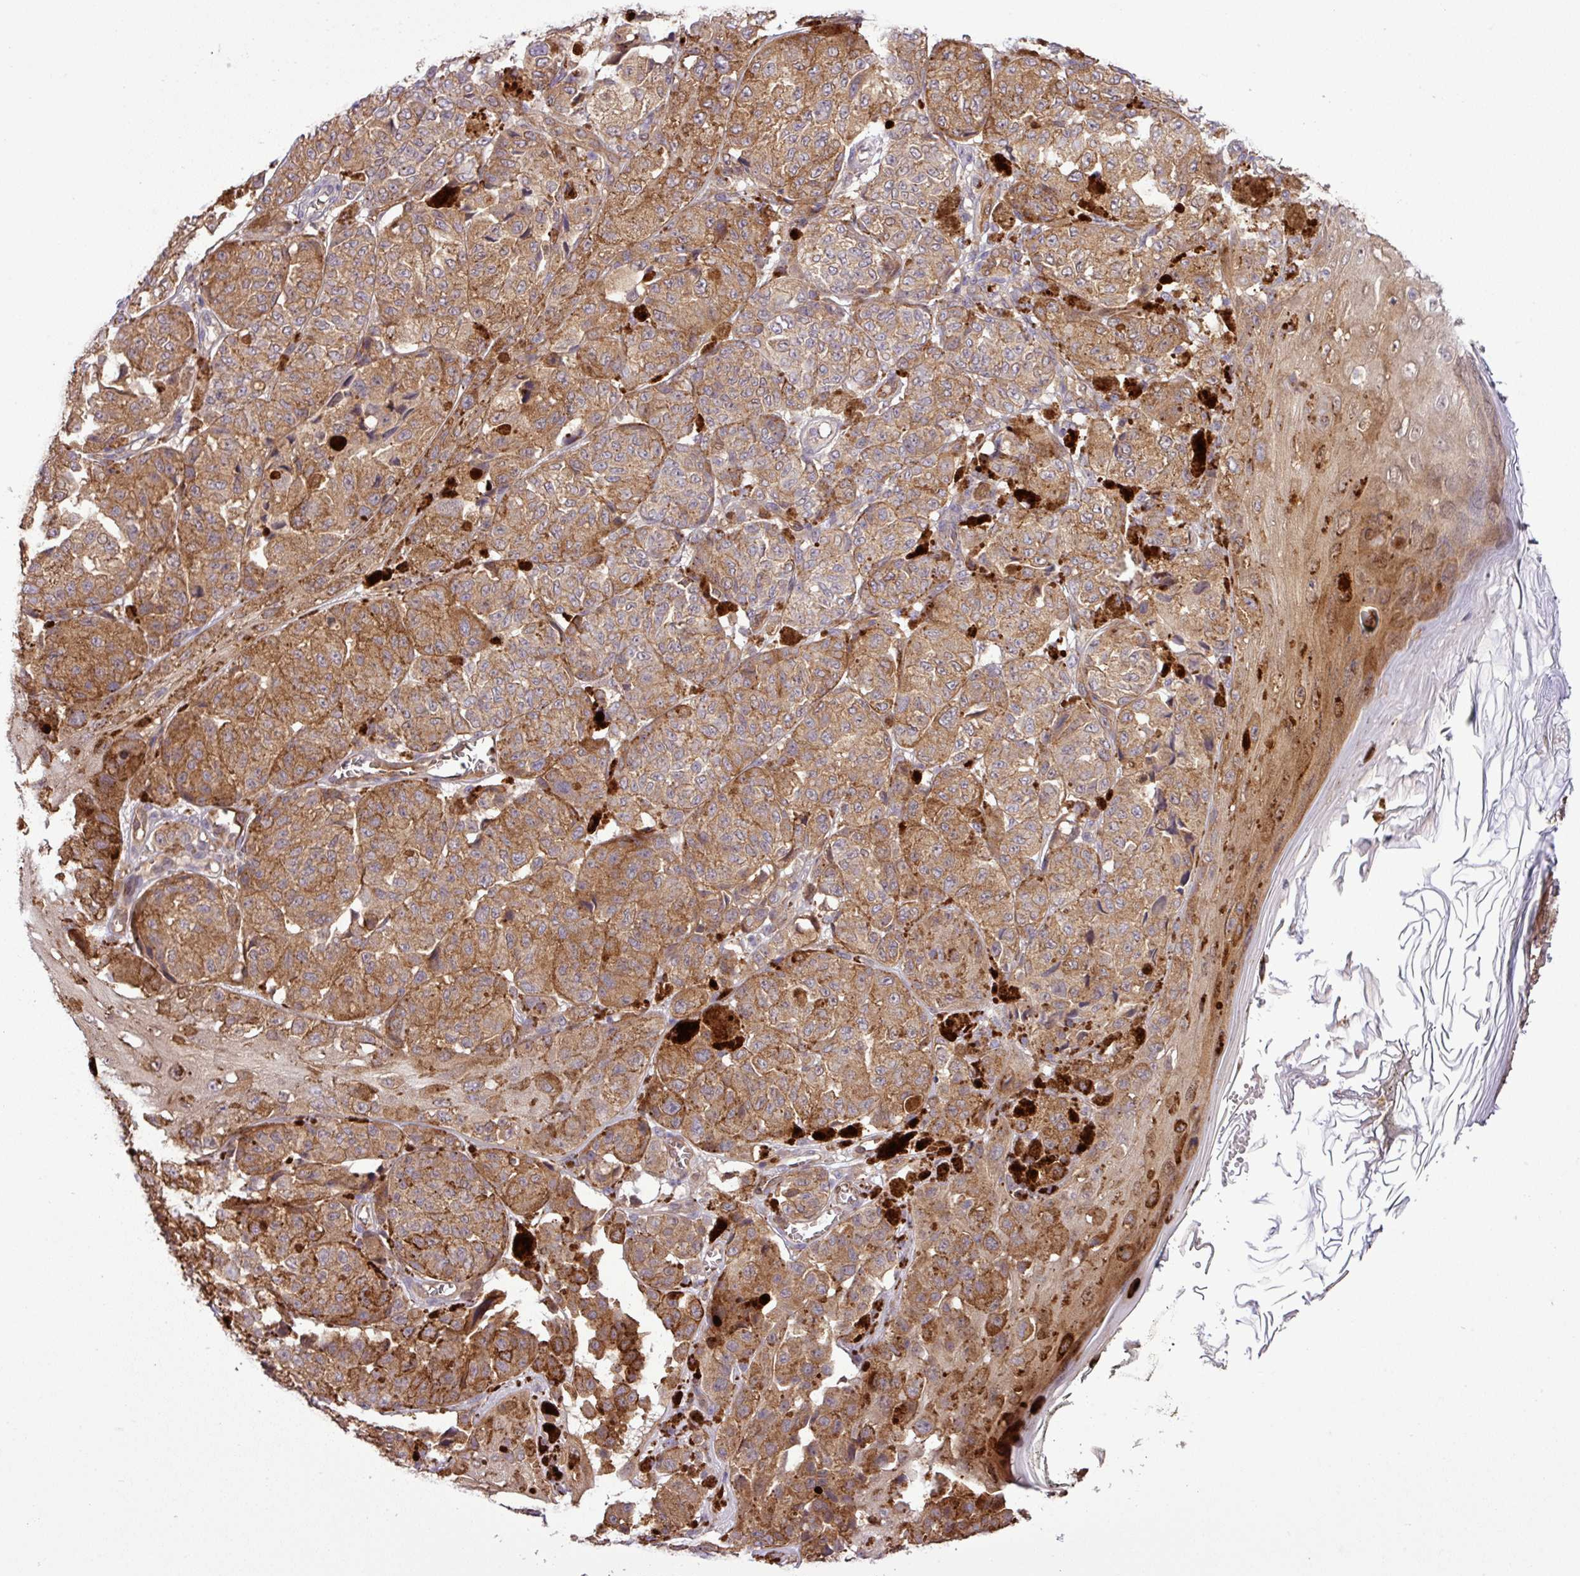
{"staining": {"intensity": "moderate", "quantity": ">75%", "location": "cytoplasmic/membranous"}, "tissue": "melanoma", "cell_type": "Tumor cells", "image_type": "cancer", "snomed": [{"axis": "morphology", "description": "Malignant melanoma, NOS"}, {"axis": "topography", "description": "Skin"}], "caption": "Immunohistochemistry (DAB) staining of human melanoma reveals moderate cytoplasmic/membranous protein expression in about >75% of tumor cells. (Brightfield microscopy of DAB IHC at high magnification).", "gene": "CARHSP1", "patient": {"sex": "male", "age": 42}}